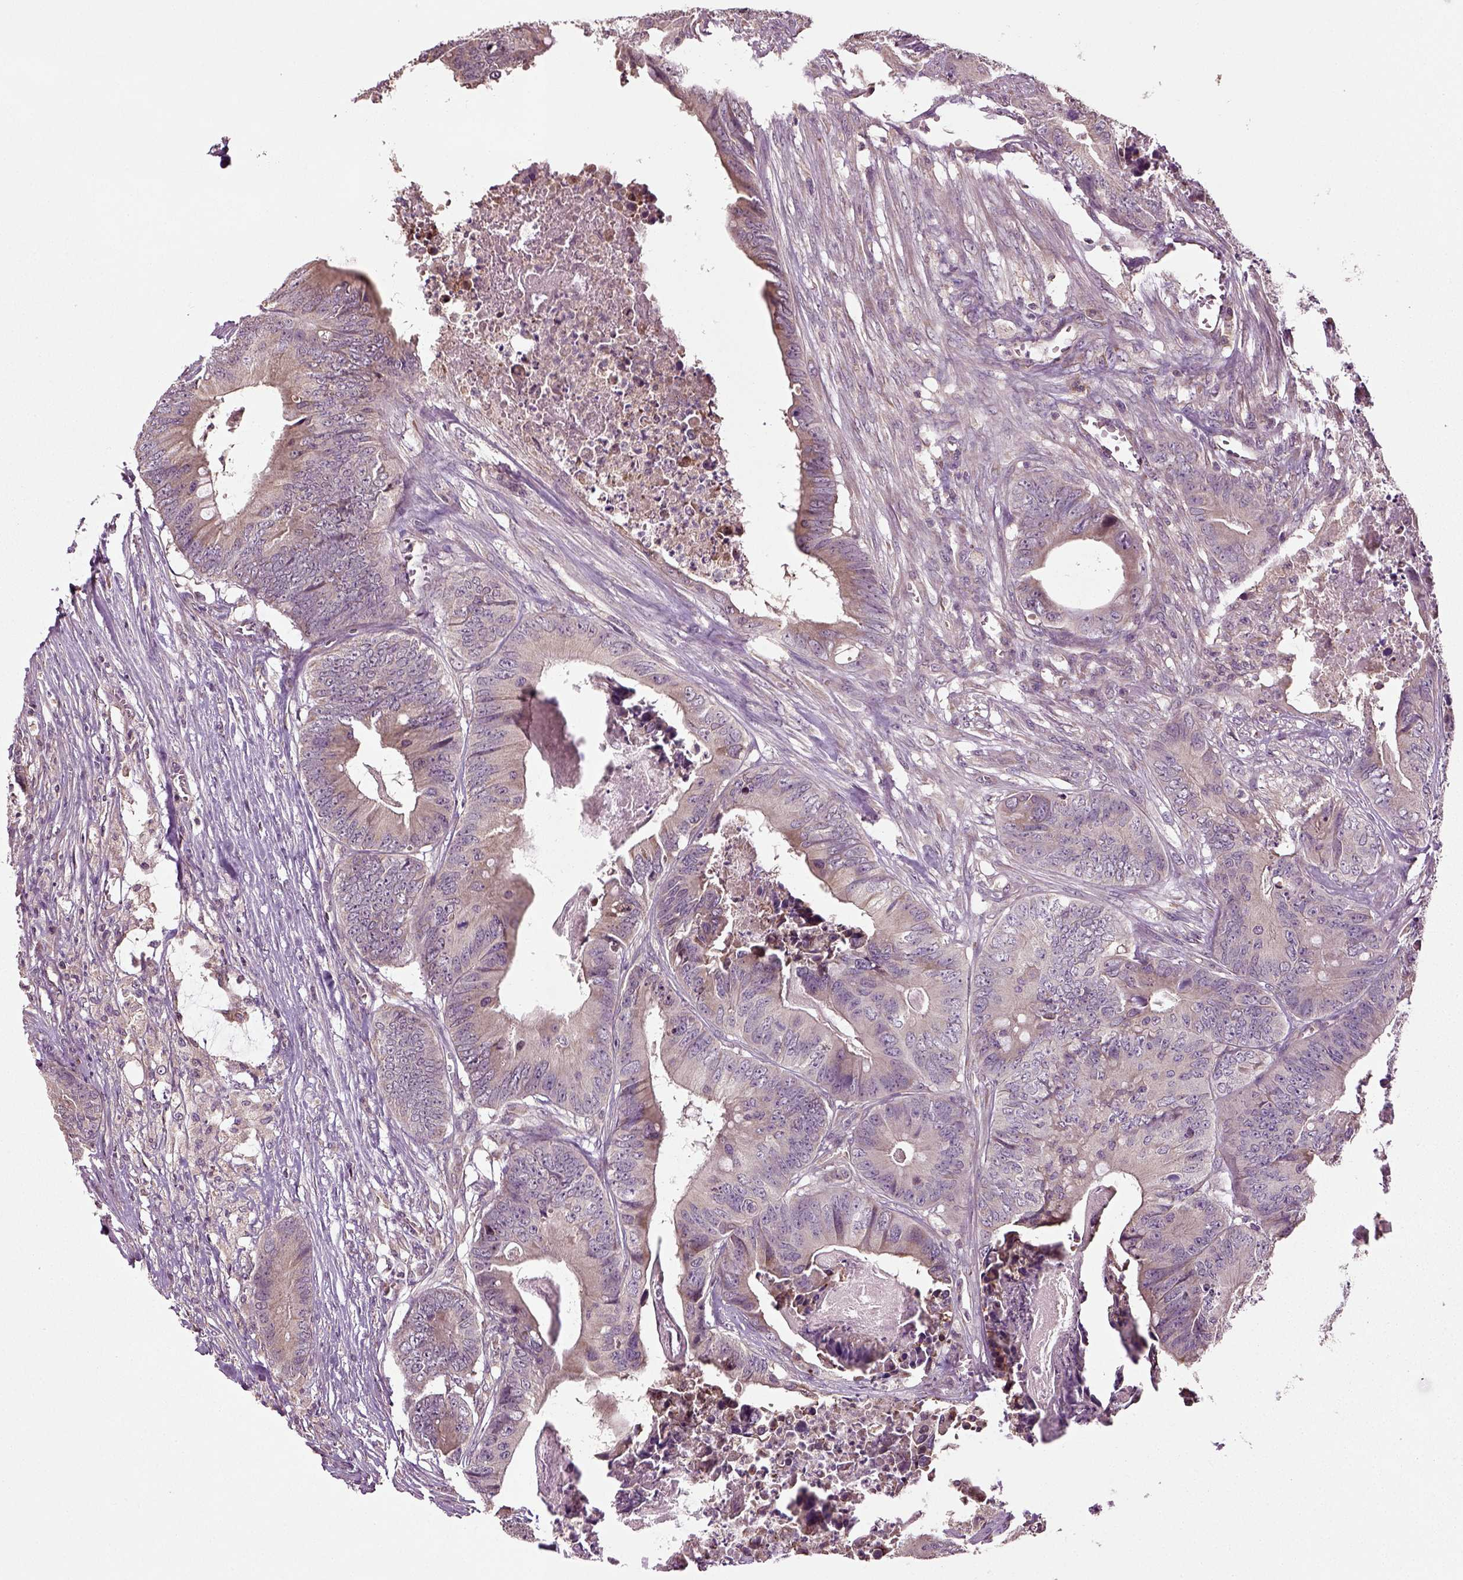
{"staining": {"intensity": "weak", "quantity": "25%-75%", "location": "cytoplasmic/membranous"}, "tissue": "colorectal cancer", "cell_type": "Tumor cells", "image_type": "cancer", "snomed": [{"axis": "morphology", "description": "Adenocarcinoma, NOS"}, {"axis": "topography", "description": "Colon"}], "caption": "Approximately 25%-75% of tumor cells in human adenocarcinoma (colorectal) demonstrate weak cytoplasmic/membranous protein staining as visualized by brown immunohistochemical staining.", "gene": "ERV3-1", "patient": {"sex": "male", "age": 84}}